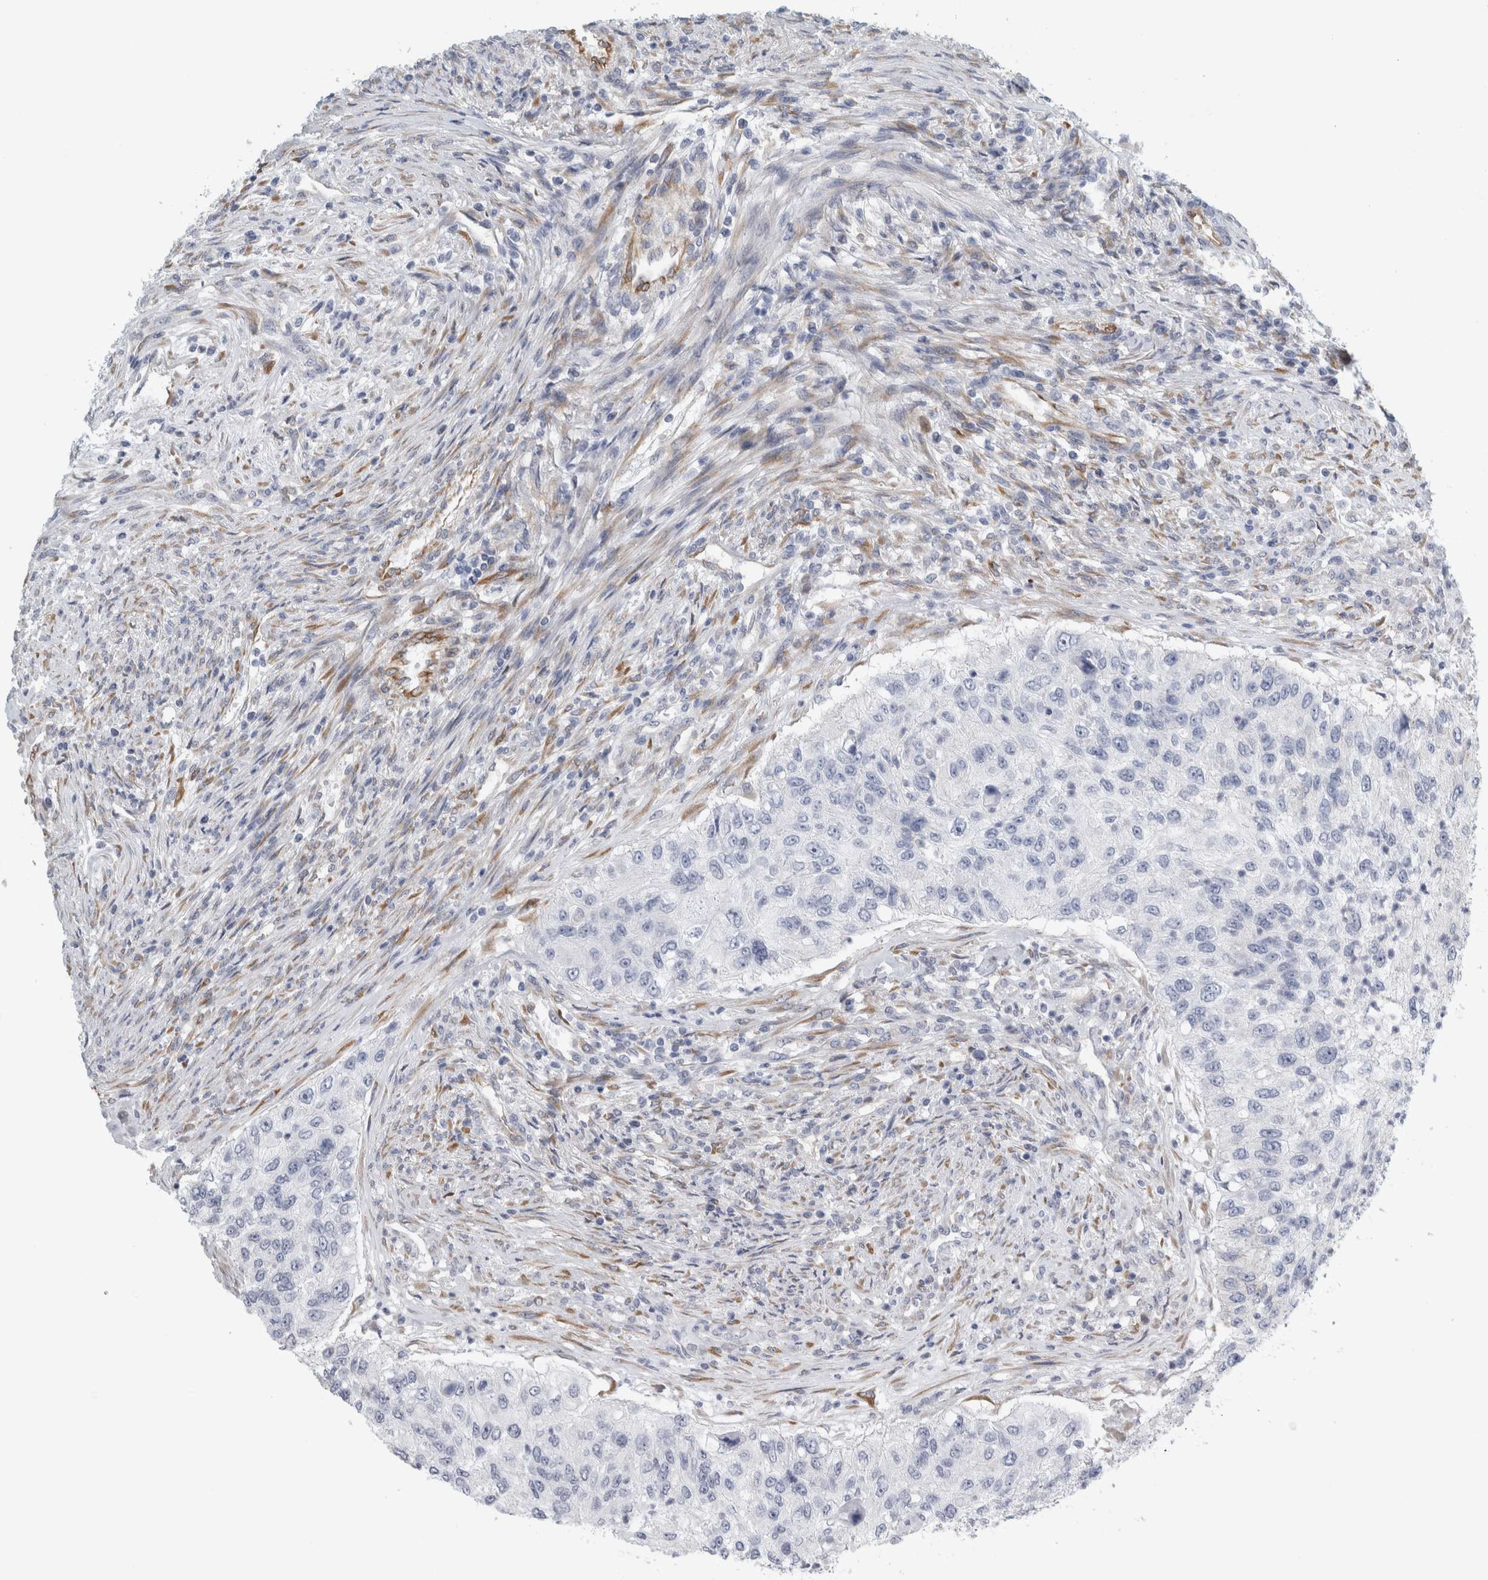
{"staining": {"intensity": "negative", "quantity": "none", "location": "none"}, "tissue": "urothelial cancer", "cell_type": "Tumor cells", "image_type": "cancer", "snomed": [{"axis": "morphology", "description": "Urothelial carcinoma, High grade"}, {"axis": "topography", "description": "Urinary bladder"}], "caption": "An immunohistochemistry (IHC) micrograph of high-grade urothelial carcinoma is shown. There is no staining in tumor cells of high-grade urothelial carcinoma. (DAB (3,3'-diaminobenzidine) IHC visualized using brightfield microscopy, high magnification).", "gene": "B3GNT3", "patient": {"sex": "female", "age": 60}}